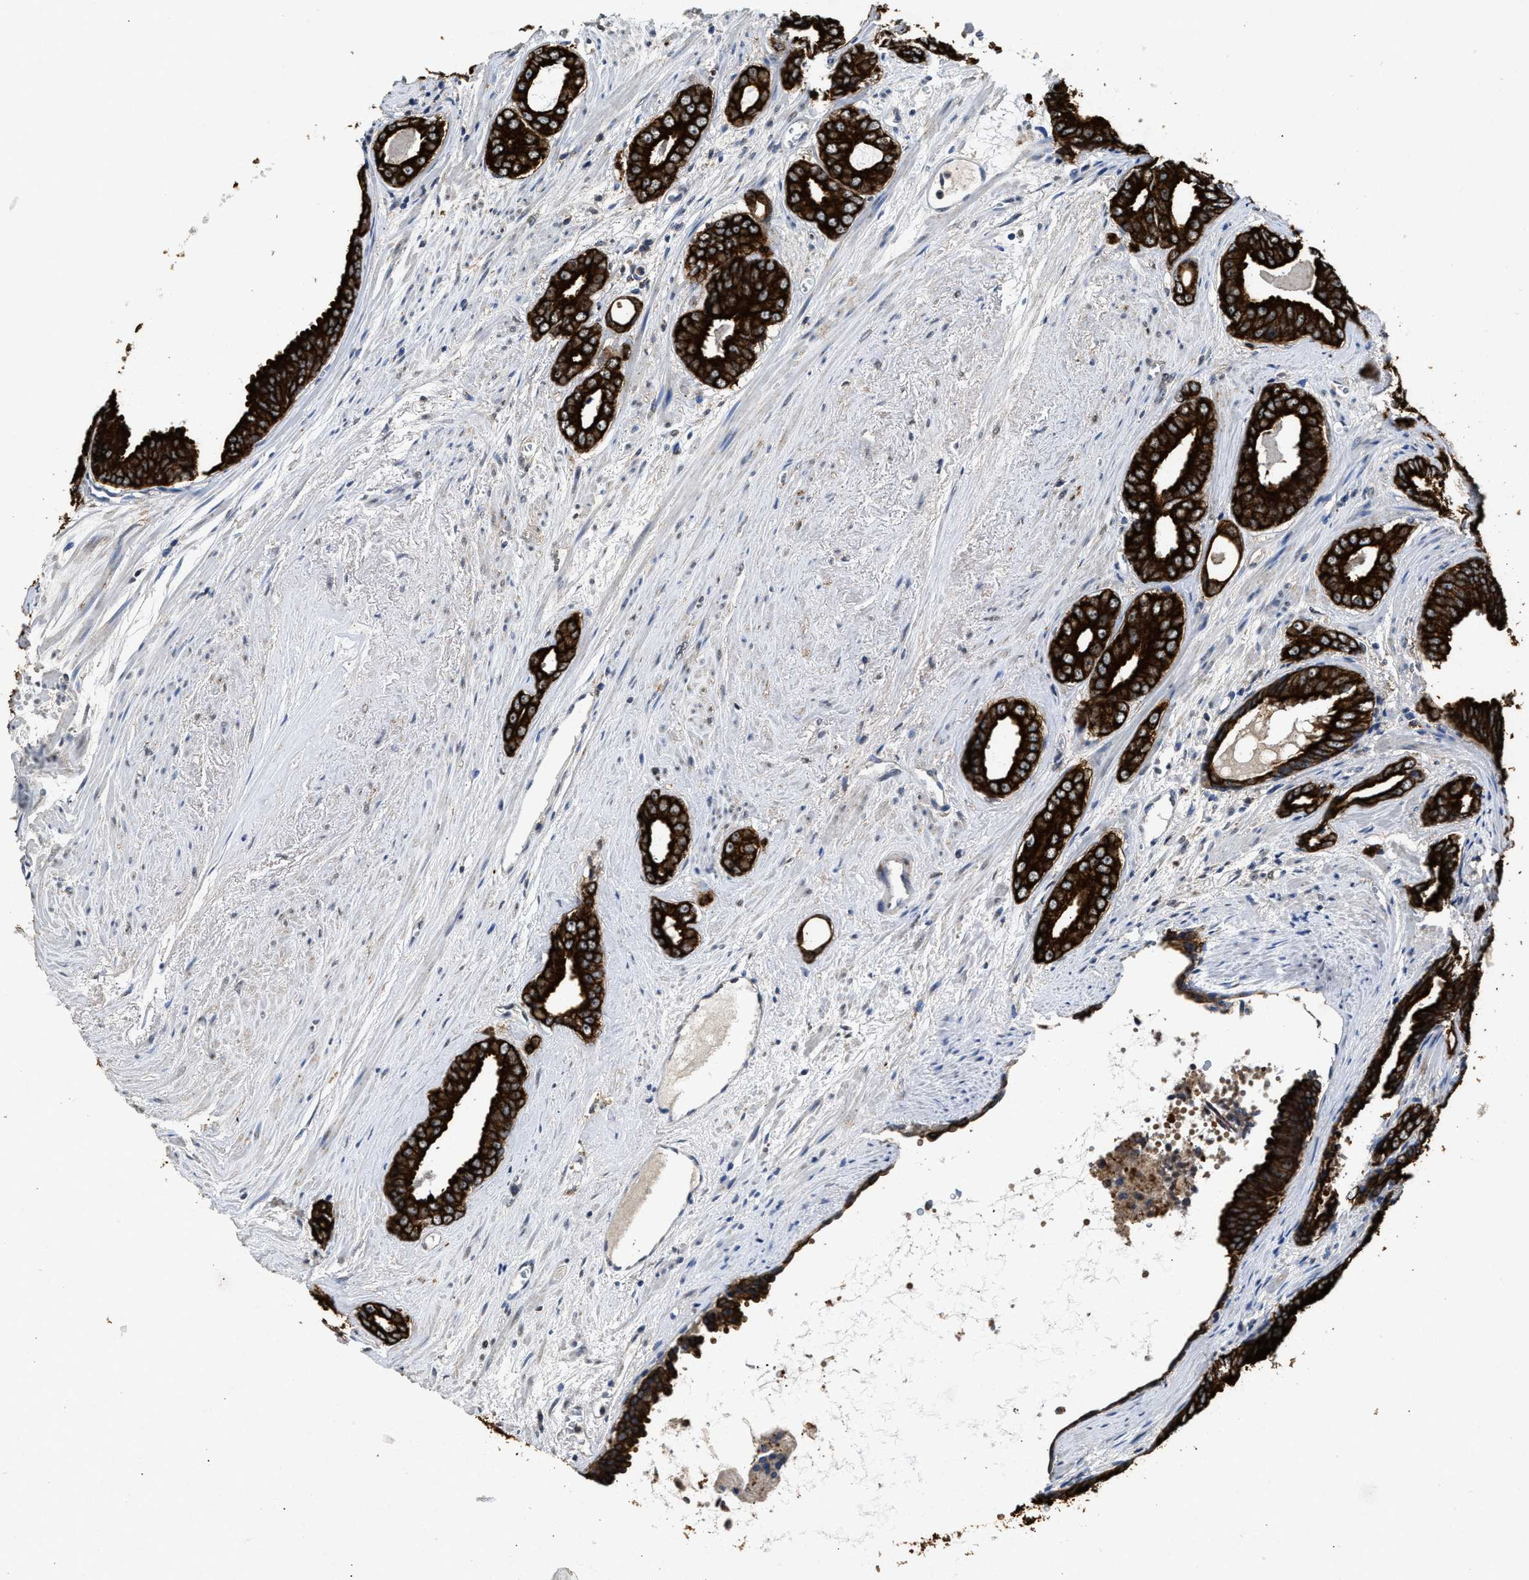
{"staining": {"intensity": "strong", "quantity": ">75%", "location": "cytoplasmic/membranous"}, "tissue": "prostate cancer", "cell_type": "Tumor cells", "image_type": "cancer", "snomed": [{"axis": "morphology", "description": "Adenocarcinoma, Medium grade"}, {"axis": "topography", "description": "Prostate"}], "caption": "A brown stain labels strong cytoplasmic/membranous expression of a protein in human prostate cancer tumor cells. (DAB IHC, brown staining for protein, blue staining for nuclei).", "gene": "CTNNA1", "patient": {"sex": "male", "age": 79}}